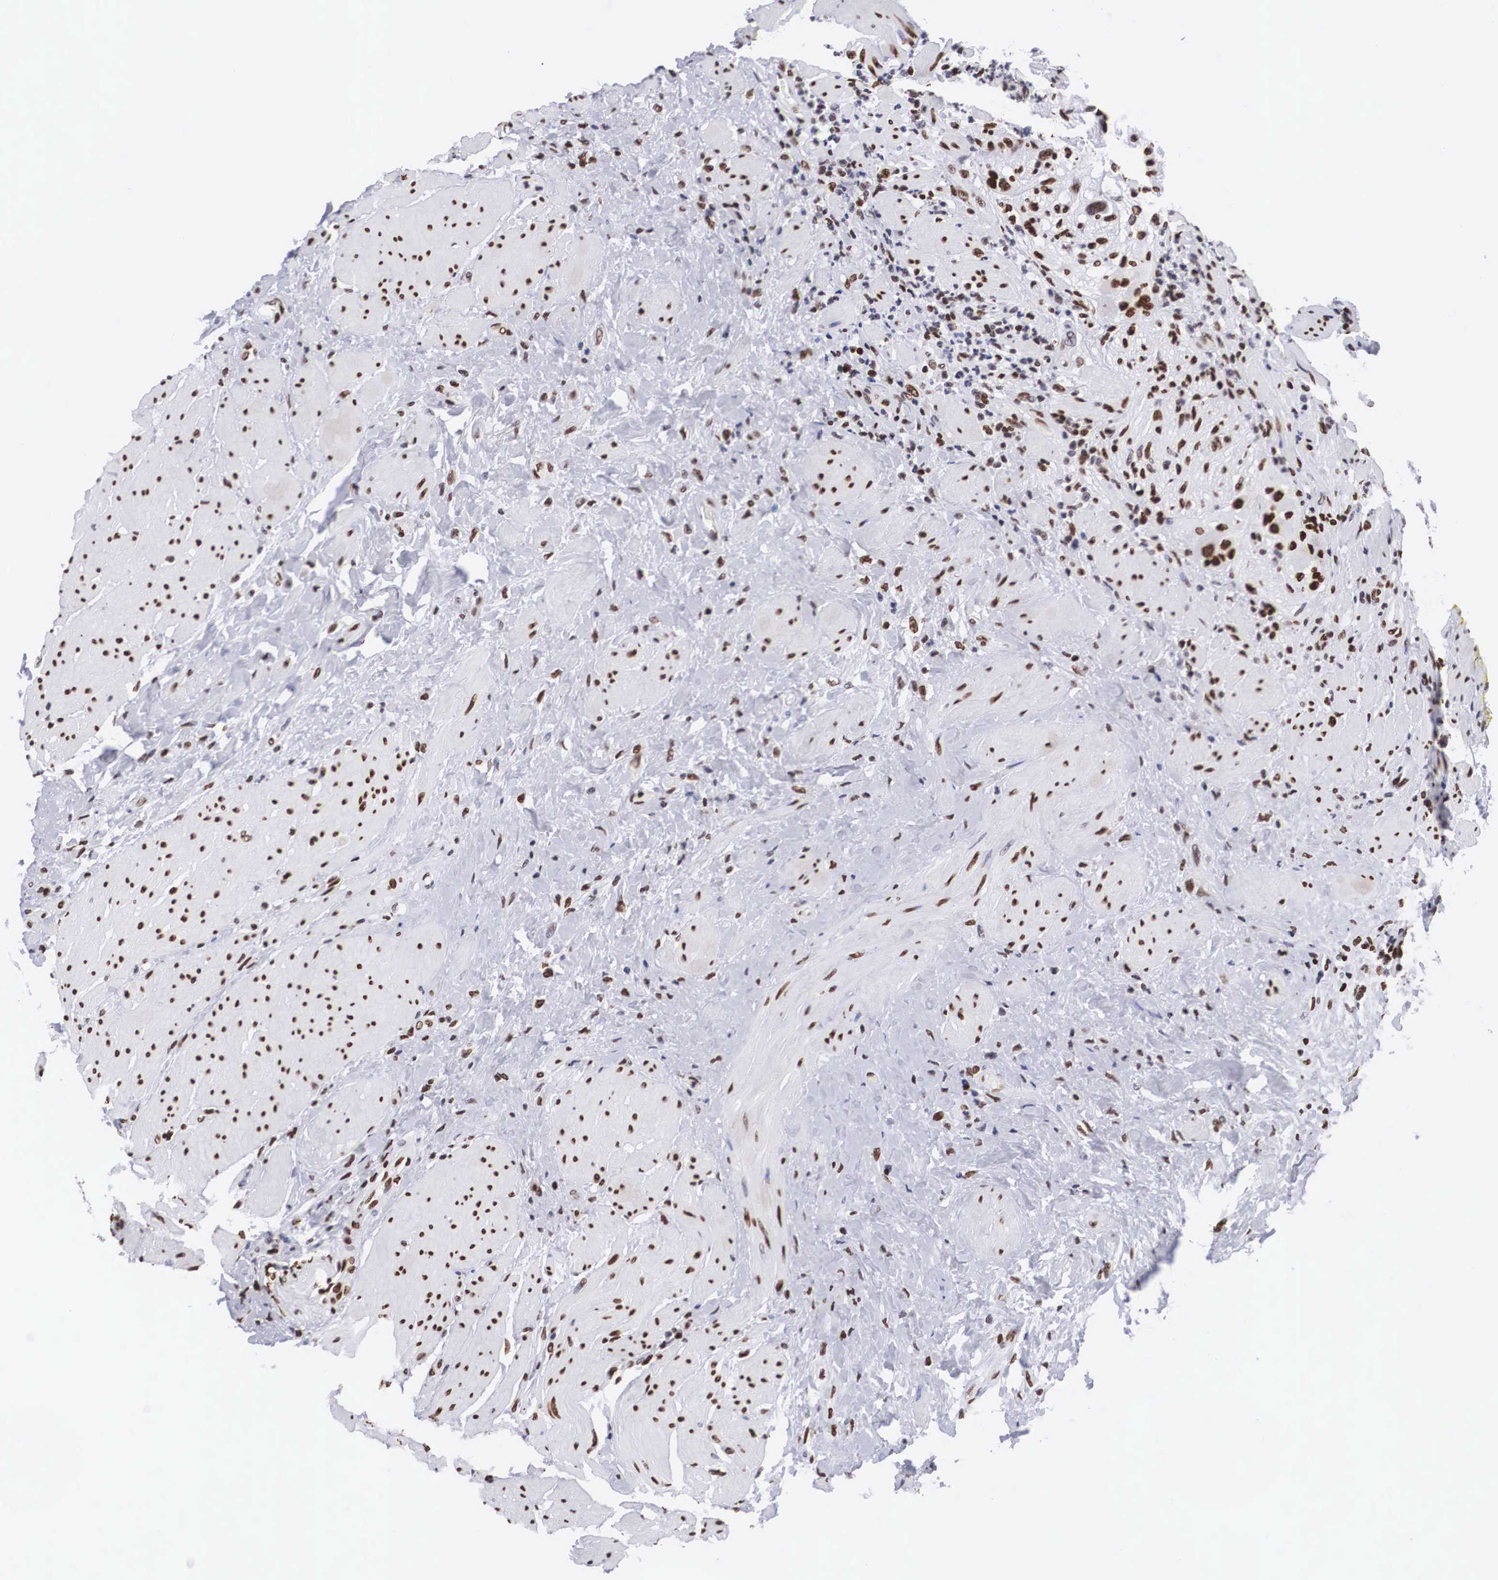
{"staining": {"intensity": "moderate", "quantity": ">75%", "location": "nuclear"}, "tissue": "colorectal cancer", "cell_type": "Tumor cells", "image_type": "cancer", "snomed": [{"axis": "morphology", "description": "Adenocarcinoma, NOS"}, {"axis": "topography", "description": "Rectum"}], "caption": "Colorectal cancer stained with immunohistochemistry (IHC) demonstrates moderate nuclear expression in about >75% of tumor cells. The staining is performed using DAB brown chromogen to label protein expression. The nuclei are counter-stained blue using hematoxylin.", "gene": "MECP2", "patient": {"sex": "female", "age": 65}}